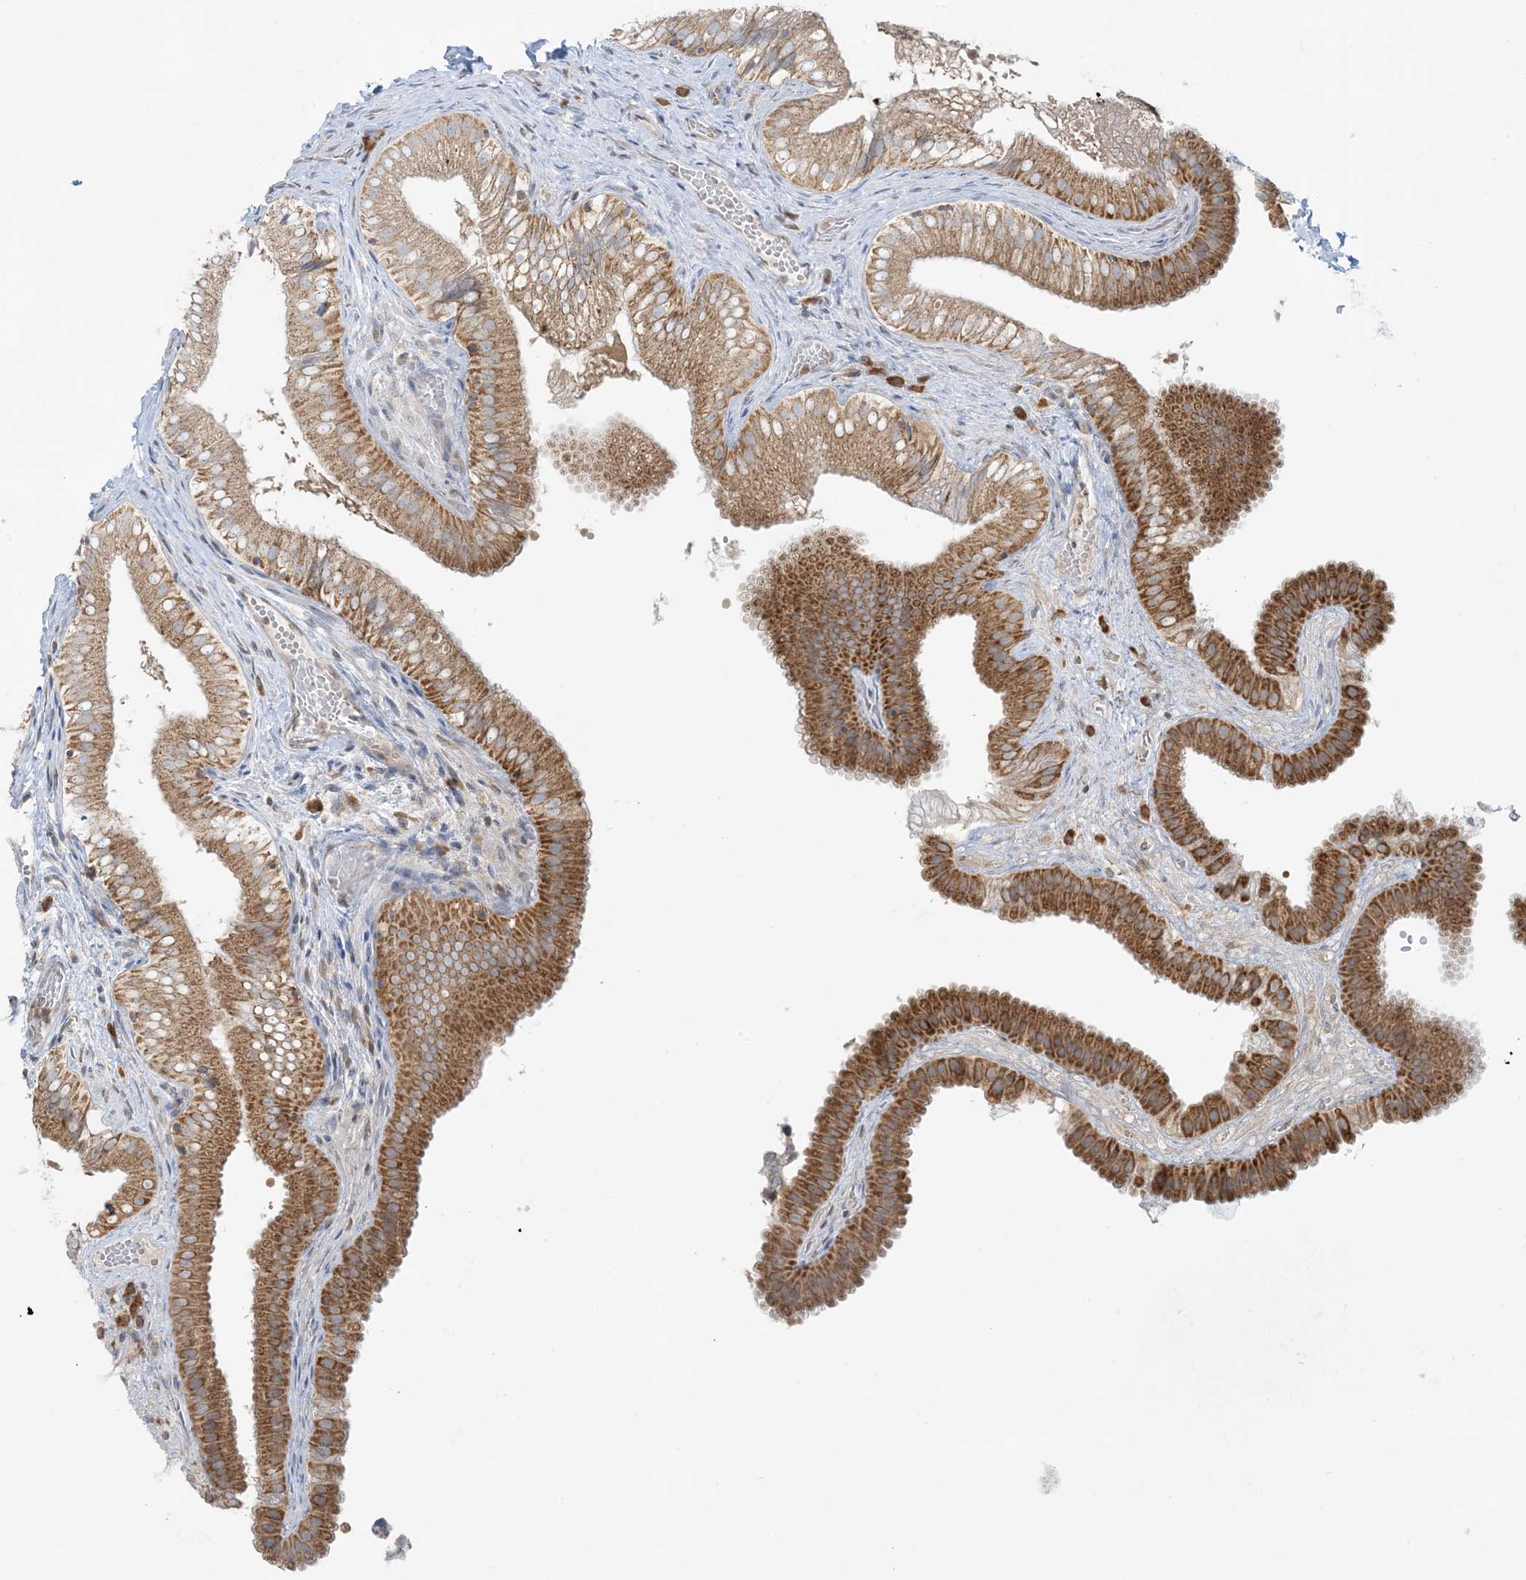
{"staining": {"intensity": "strong", "quantity": ">75%", "location": "cytoplasmic/membranous"}, "tissue": "gallbladder", "cell_type": "Glandular cells", "image_type": "normal", "snomed": [{"axis": "morphology", "description": "Normal tissue, NOS"}, {"axis": "topography", "description": "Gallbladder"}], "caption": "IHC staining of normal gallbladder, which displays high levels of strong cytoplasmic/membranous positivity in approximately >75% of glandular cells indicating strong cytoplasmic/membranous protein staining. The staining was performed using DAB (brown) for protein detection and nuclei were counterstained in hematoxylin (blue).", "gene": "RPP40", "patient": {"sex": "female", "age": 30}}